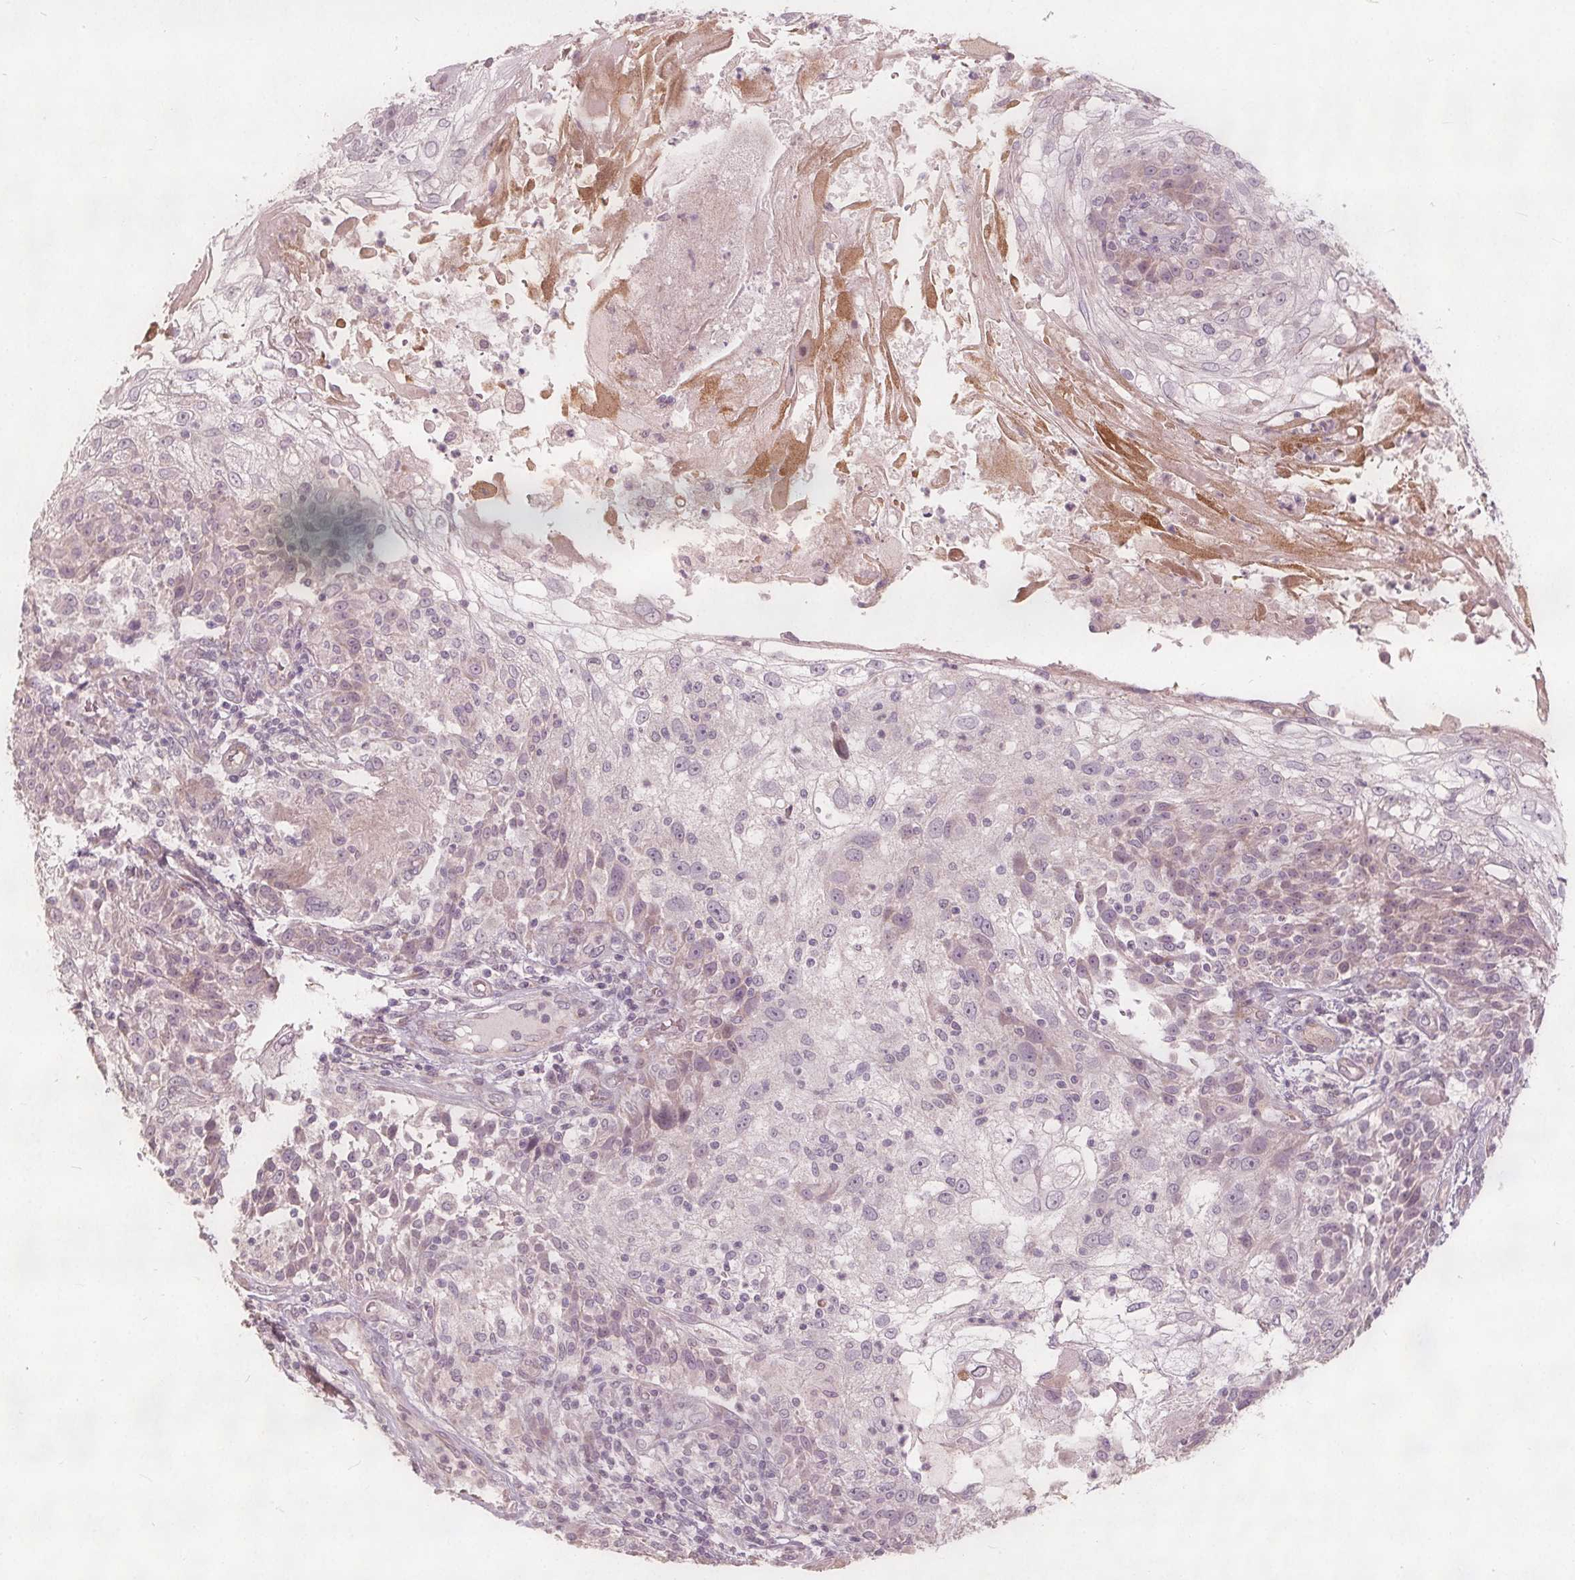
{"staining": {"intensity": "weak", "quantity": "<25%", "location": "nuclear"}, "tissue": "skin cancer", "cell_type": "Tumor cells", "image_type": "cancer", "snomed": [{"axis": "morphology", "description": "Normal tissue, NOS"}, {"axis": "morphology", "description": "Squamous cell carcinoma, NOS"}, {"axis": "topography", "description": "Skin"}], "caption": "Squamous cell carcinoma (skin) stained for a protein using immunohistochemistry shows no expression tumor cells.", "gene": "PTPRT", "patient": {"sex": "female", "age": 83}}